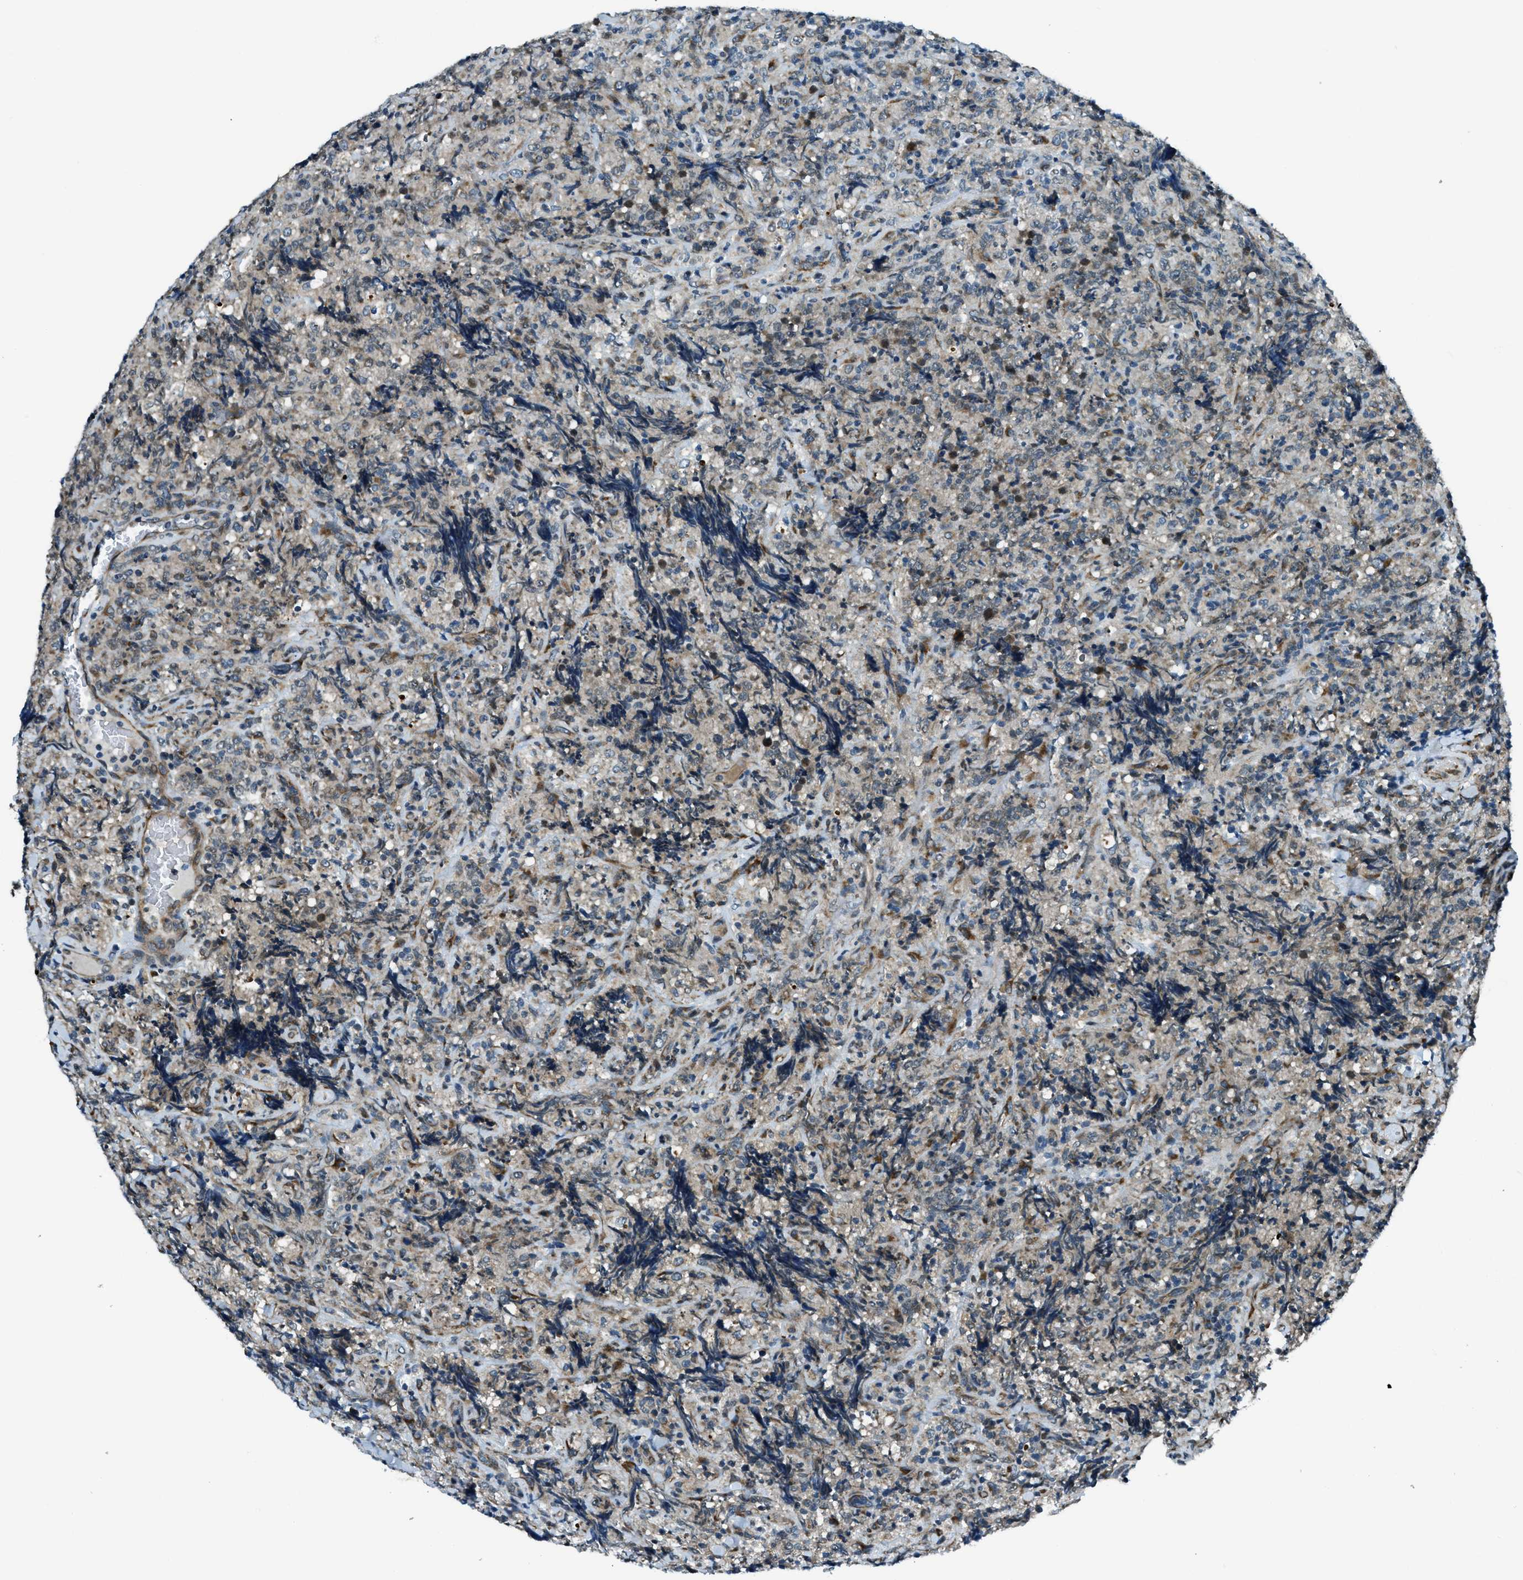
{"staining": {"intensity": "weak", "quantity": "<25%", "location": "cytoplasmic/membranous"}, "tissue": "lymphoma", "cell_type": "Tumor cells", "image_type": "cancer", "snomed": [{"axis": "morphology", "description": "Malignant lymphoma, non-Hodgkin's type, High grade"}, {"axis": "topography", "description": "Tonsil"}], "caption": "IHC of malignant lymphoma, non-Hodgkin's type (high-grade) exhibits no staining in tumor cells. Nuclei are stained in blue.", "gene": "GINM1", "patient": {"sex": "female", "age": 36}}